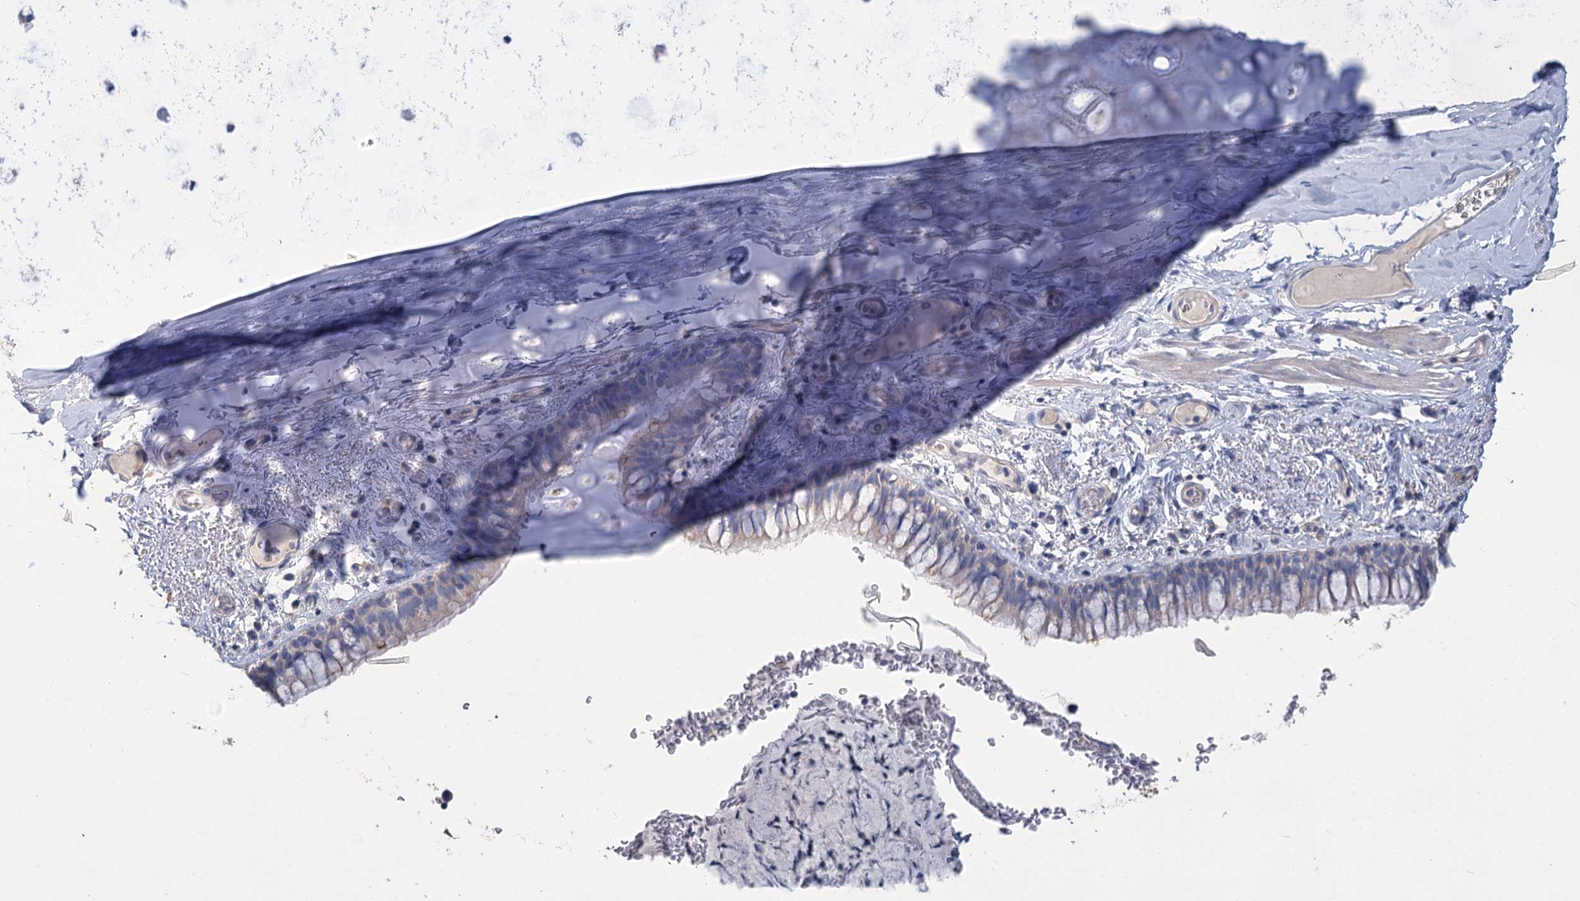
{"staining": {"intensity": "negative", "quantity": "none", "location": "none"}, "tissue": "bronchus", "cell_type": "Respiratory epithelial cells", "image_type": "normal", "snomed": [{"axis": "morphology", "description": "Normal tissue, NOS"}, {"axis": "topography", "description": "Cartilage tissue"}, {"axis": "topography", "description": "Bronchus"}], "caption": "Immunohistochemistry image of benign bronchus: bronchus stained with DAB displays no significant protein staining in respiratory epithelial cells. (Brightfield microscopy of DAB (3,3'-diaminobenzidine) immunohistochemistry at high magnification).", "gene": "SLC9A3", "patient": {"sex": "female", "age": 36}}